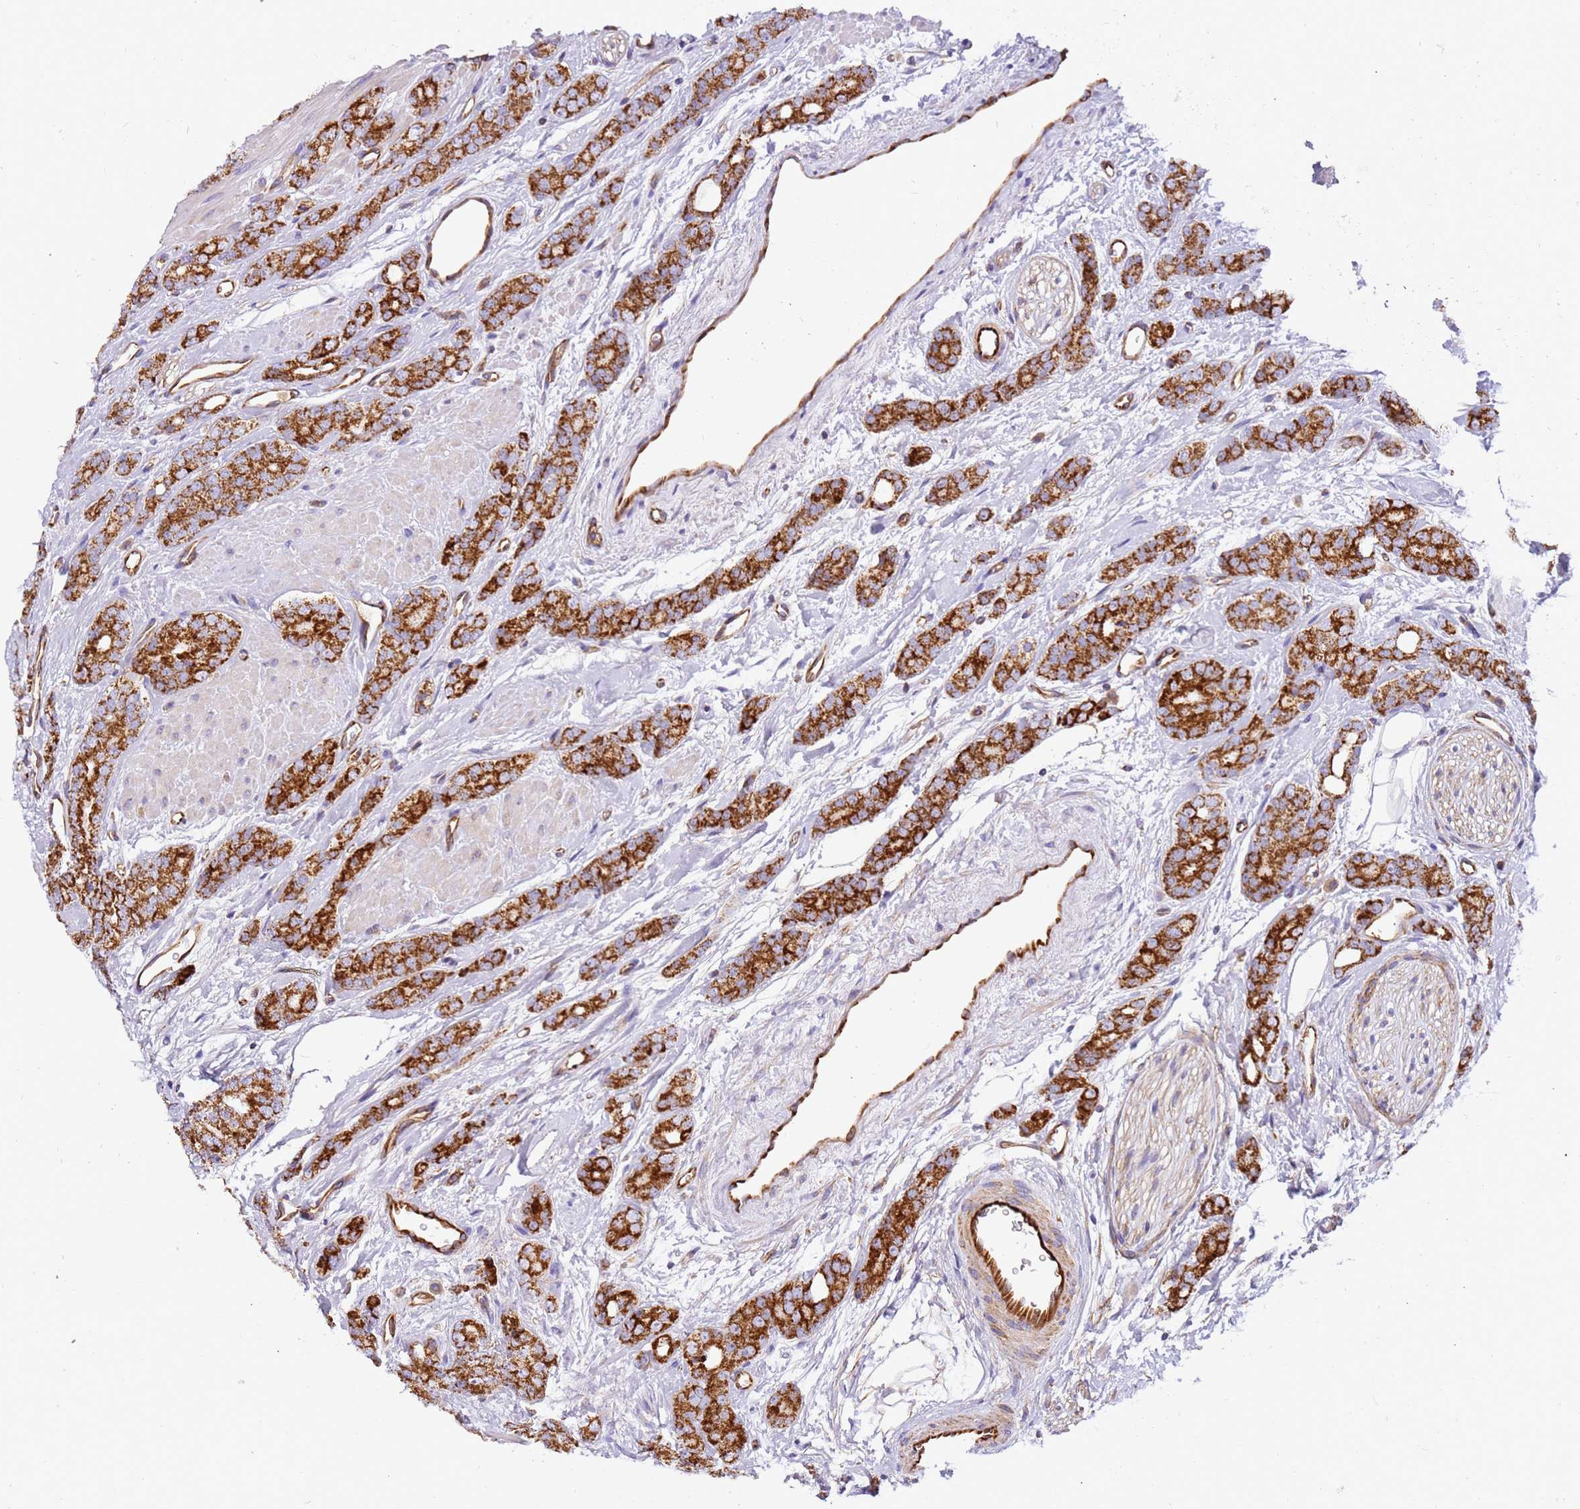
{"staining": {"intensity": "strong", "quantity": ">75%", "location": "cytoplasmic/membranous"}, "tissue": "prostate cancer", "cell_type": "Tumor cells", "image_type": "cancer", "snomed": [{"axis": "morphology", "description": "Adenocarcinoma, High grade"}, {"axis": "topography", "description": "Prostate"}], "caption": "The micrograph exhibits a brown stain indicating the presence of a protein in the cytoplasmic/membranous of tumor cells in prostate adenocarcinoma (high-grade).", "gene": "MRPL20", "patient": {"sex": "male", "age": 62}}